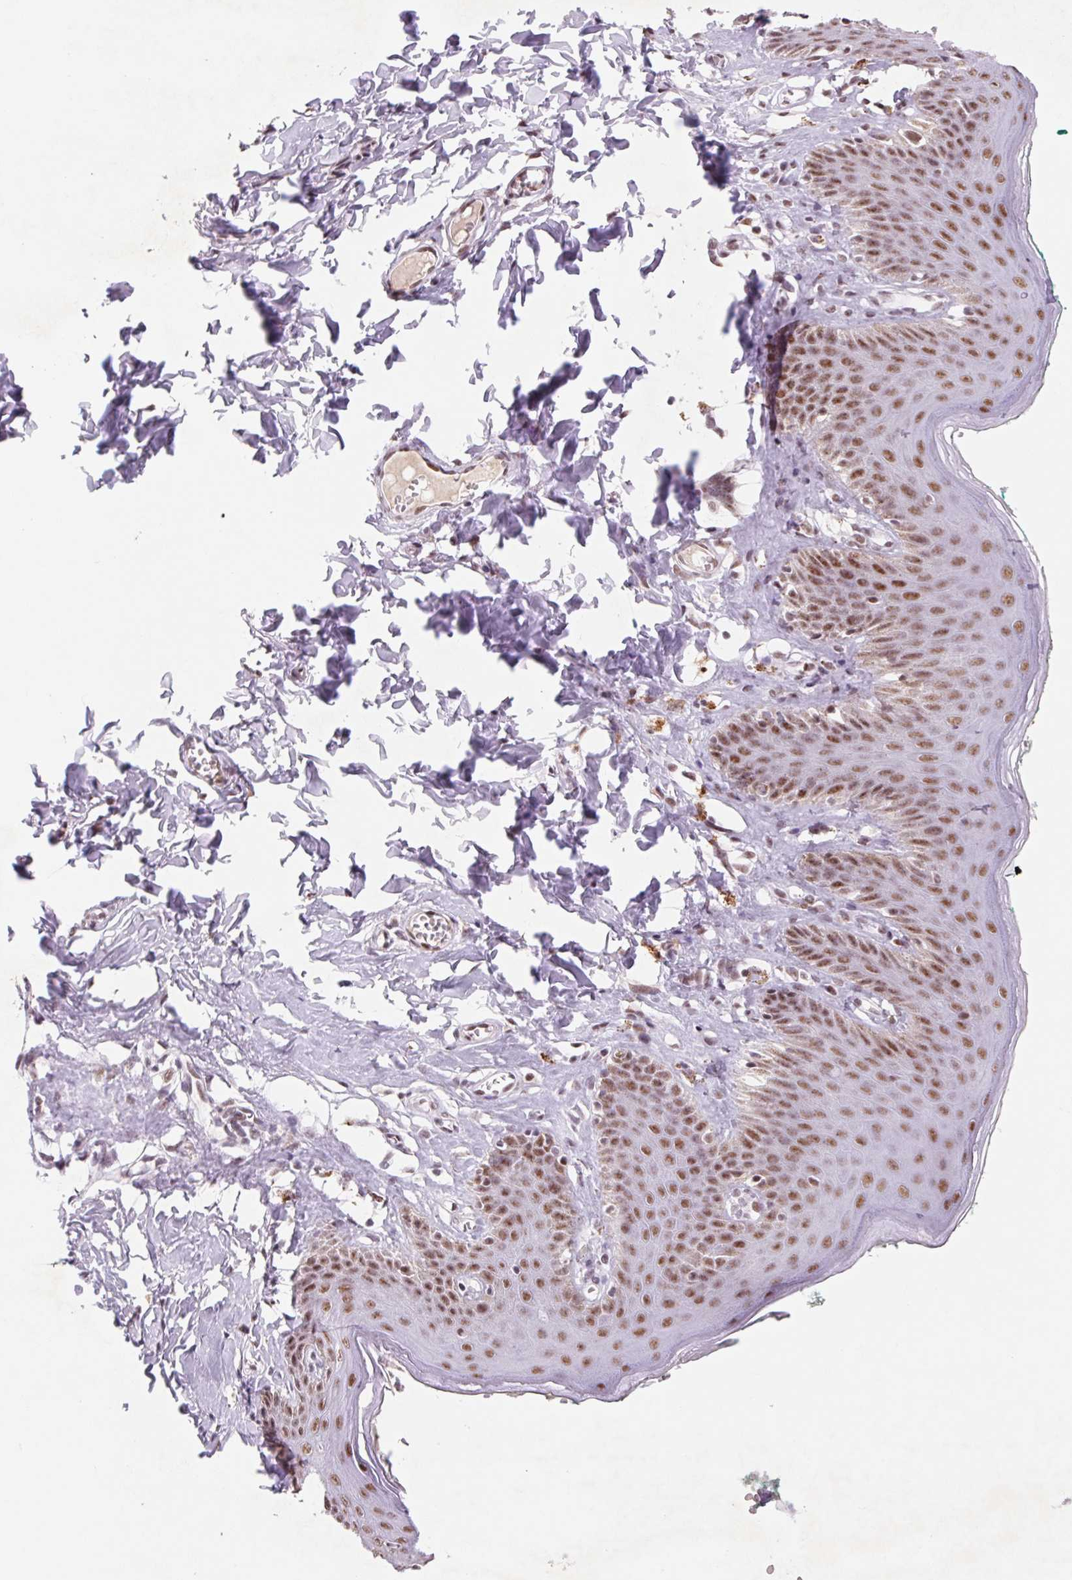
{"staining": {"intensity": "moderate", "quantity": ">75%", "location": "nuclear"}, "tissue": "skin", "cell_type": "Epidermal cells", "image_type": "normal", "snomed": [{"axis": "morphology", "description": "Normal tissue, NOS"}, {"axis": "topography", "description": "Vulva"}, {"axis": "topography", "description": "Peripheral nerve tissue"}], "caption": "An immunohistochemistry (IHC) image of normal tissue is shown. Protein staining in brown labels moderate nuclear positivity in skin within epidermal cells. The protein of interest is stained brown, and the nuclei are stained in blue (DAB IHC with brightfield microscopy, high magnification).", "gene": "DPPA5", "patient": {"sex": "female", "age": 66}}